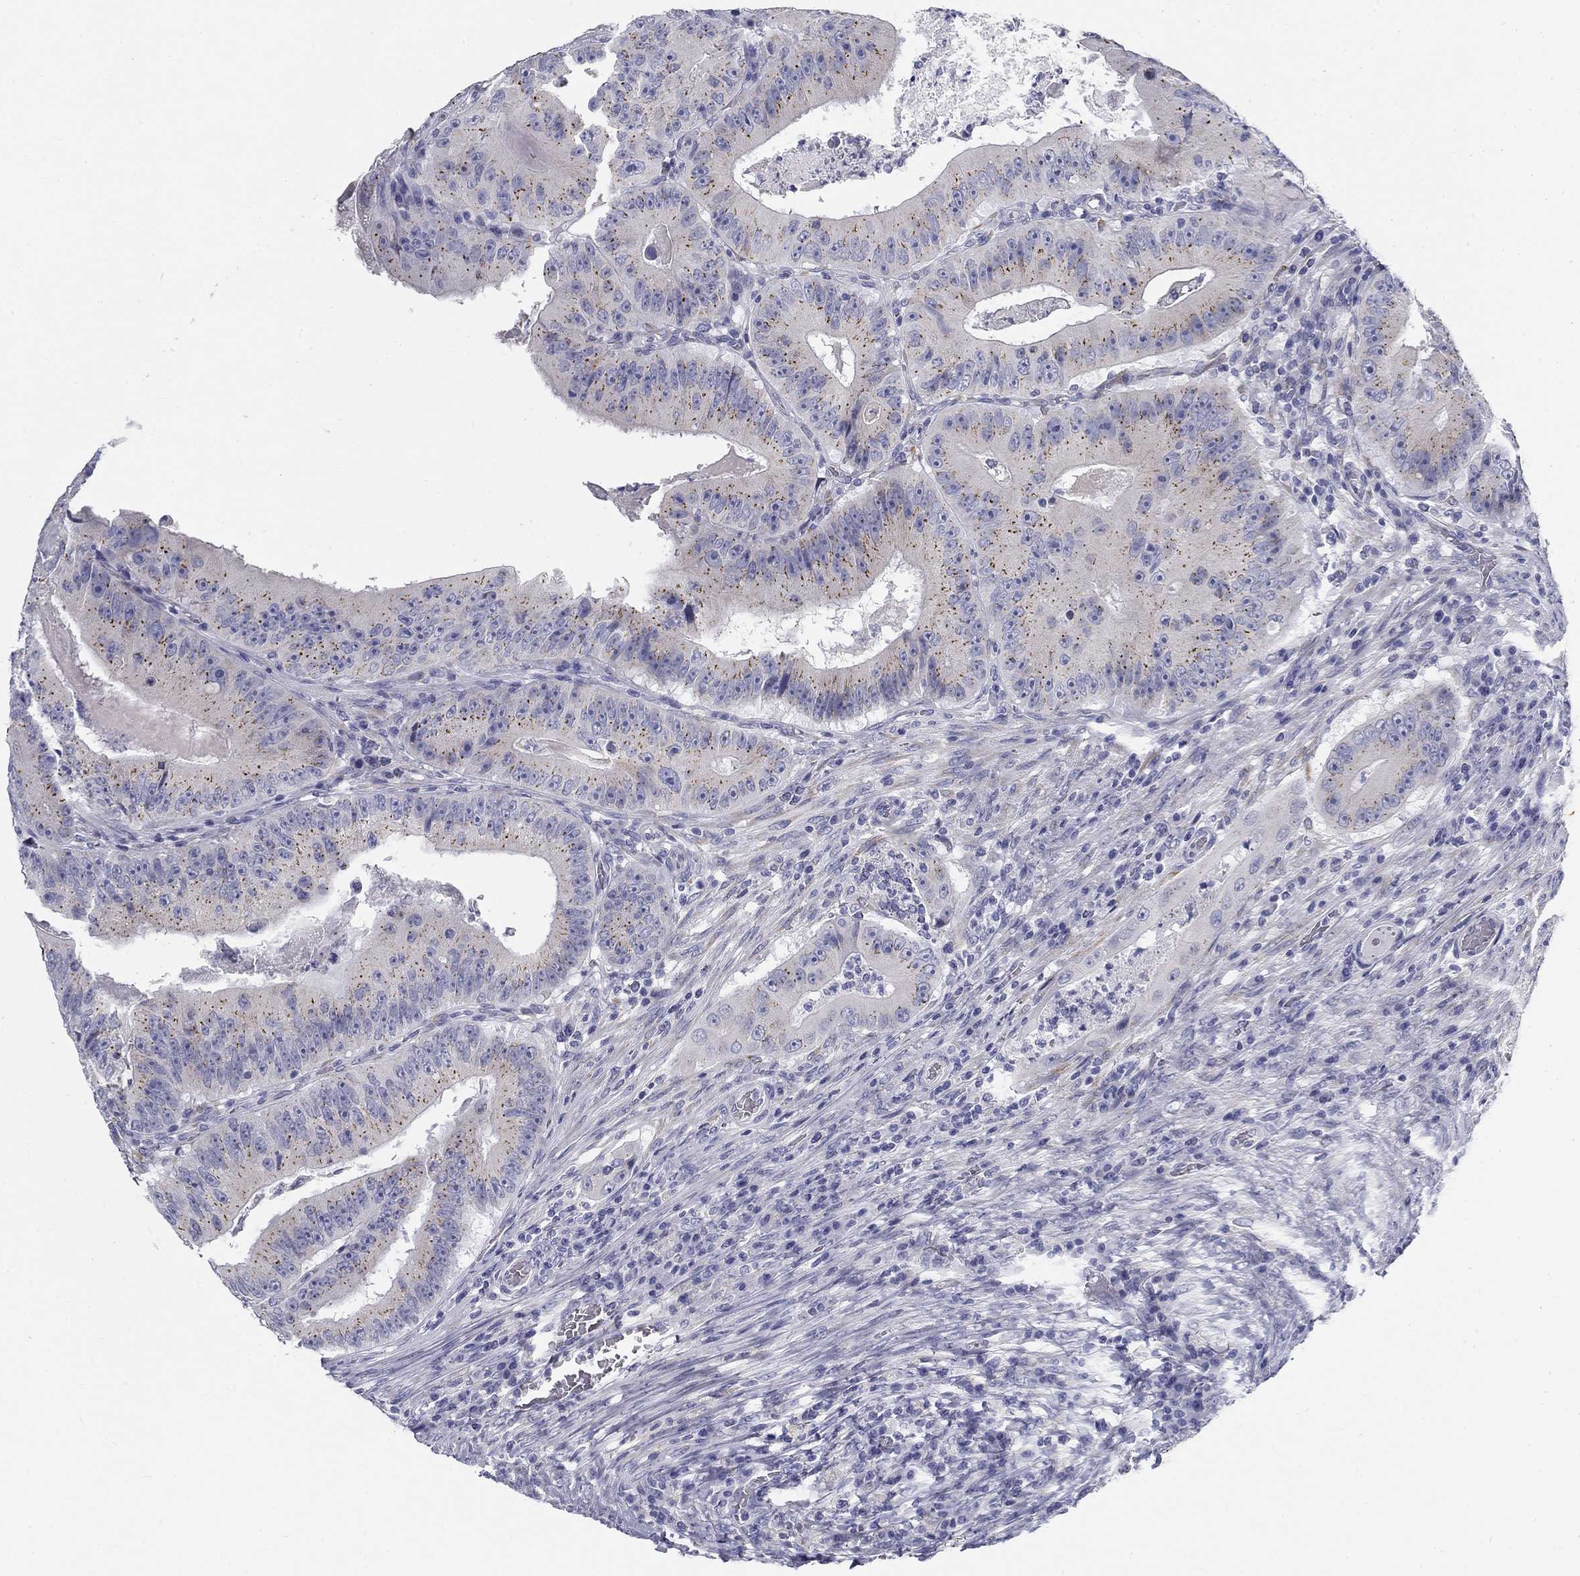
{"staining": {"intensity": "negative", "quantity": "none", "location": "none"}, "tissue": "colorectal cancer", "cell_type": "Tumor cells", "image_type": "cancer", "snomed": [{"axis": "morphology", "description": "Adenocarcinoma, NOS"}, {"axis": "topography", "description": "Colon"}], "caption": "Protein analysis of colorectal adenocarcinoma demonstrates no significant positivity in tumor cells.", "gene": "GALNTL5", "patient": {"sex": "female", "age": 86}}